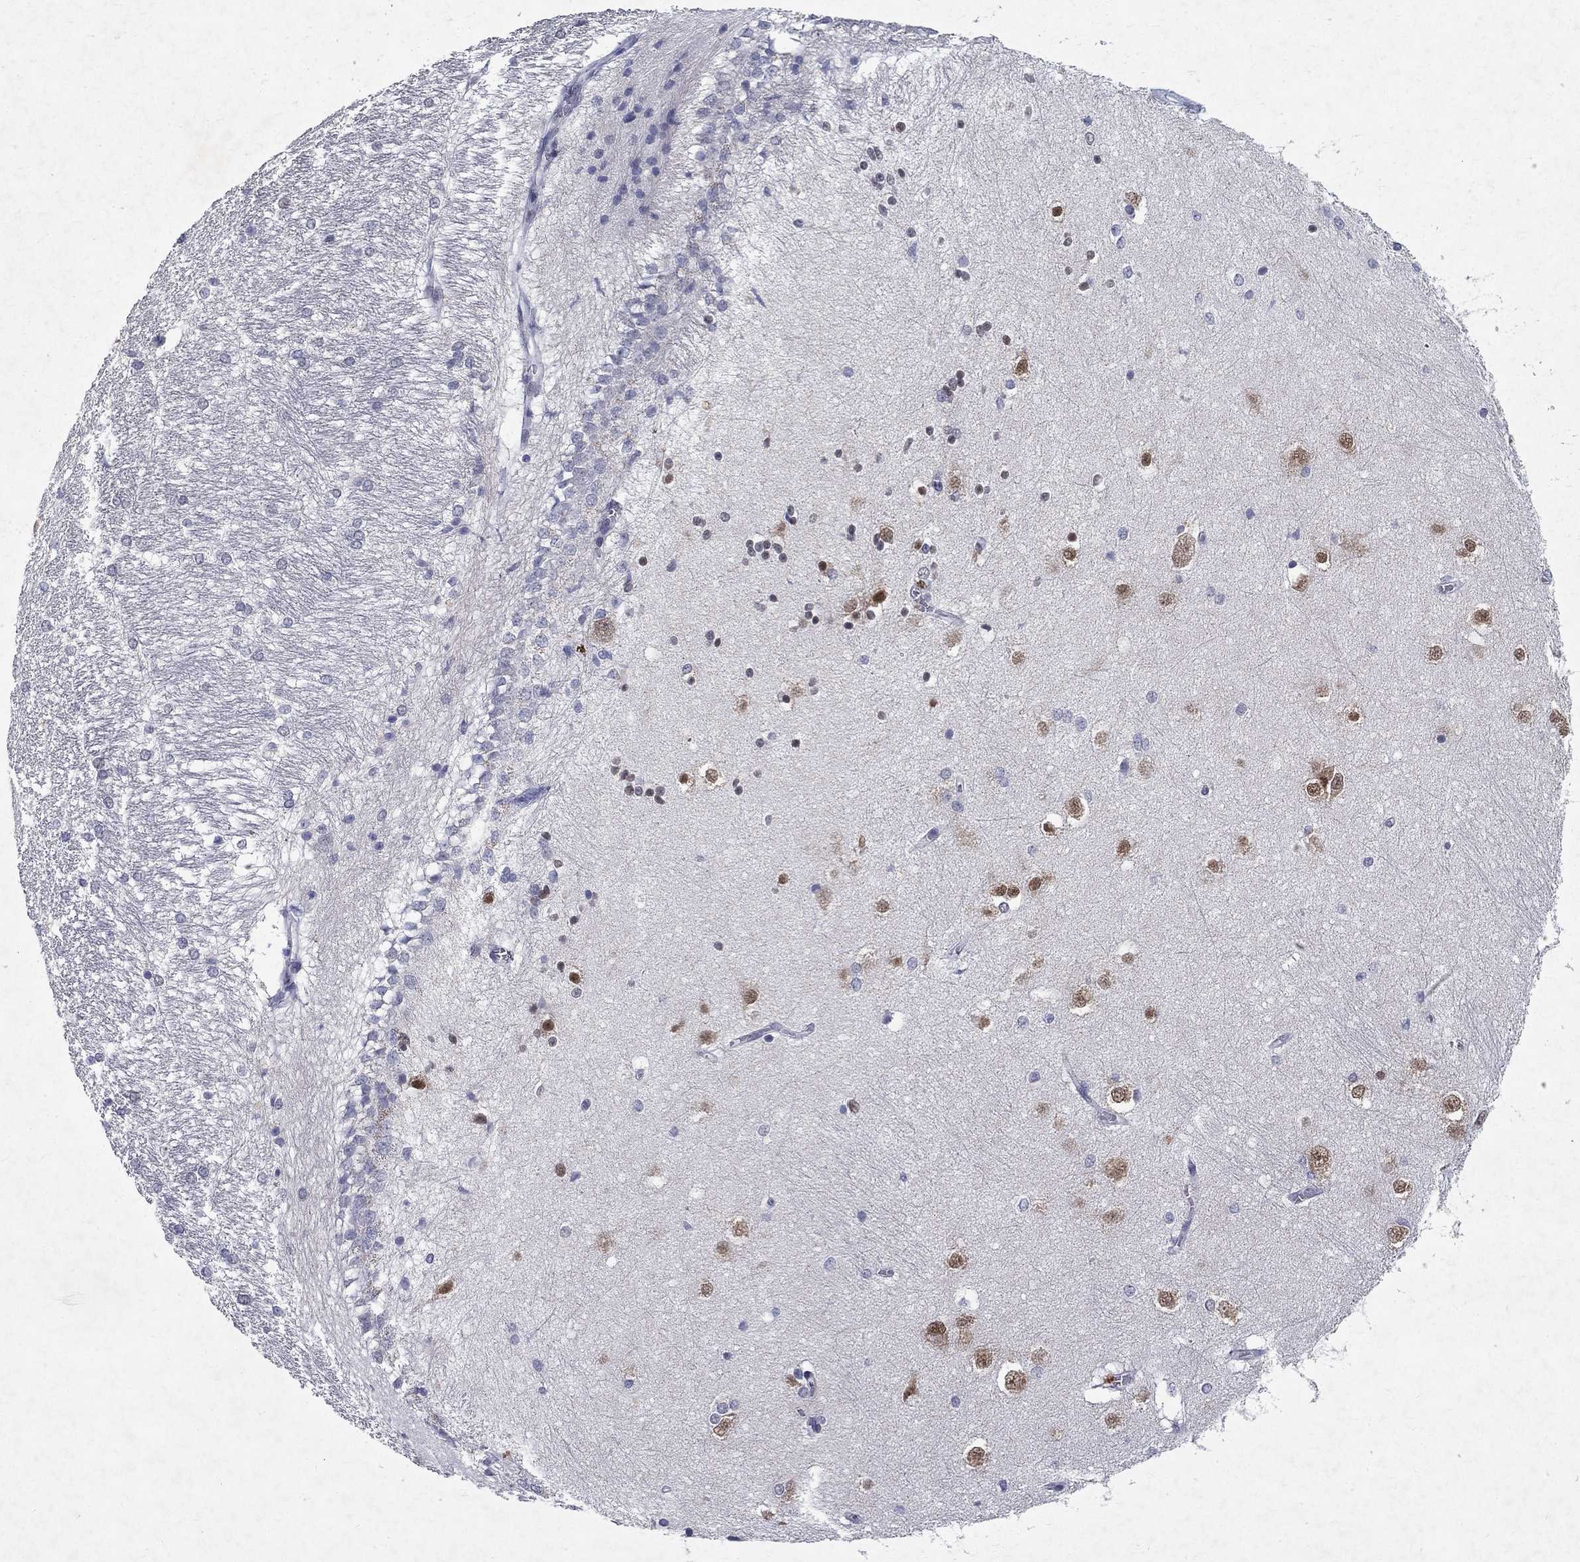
{"staining": {"intensity": "negative", "quantity": "none", "location": "none"}, "tissue": "hippocampus", "cell_type": "Glial cells", "image_type": "normal", "snomed": [{"axis": "morphology", "description": "Normal tissue, NOS"}, {"axis": "topography", "description": "Cerebral cortex"}, {"axis": "topography", "description": "Hippocampus"}], "caption": "Immunohistochemical staining of unremarkable hippocampus displays no significant staining in glial cells. Brightfield microscopy of immunohistochemistry stained with DAB (3,3'-diaminobenzidine) (brown) and hematoxylin (blue), captured at high magnification.", "gene": "RBFOX1", "patient": {"sex": "female", "age": 19}}